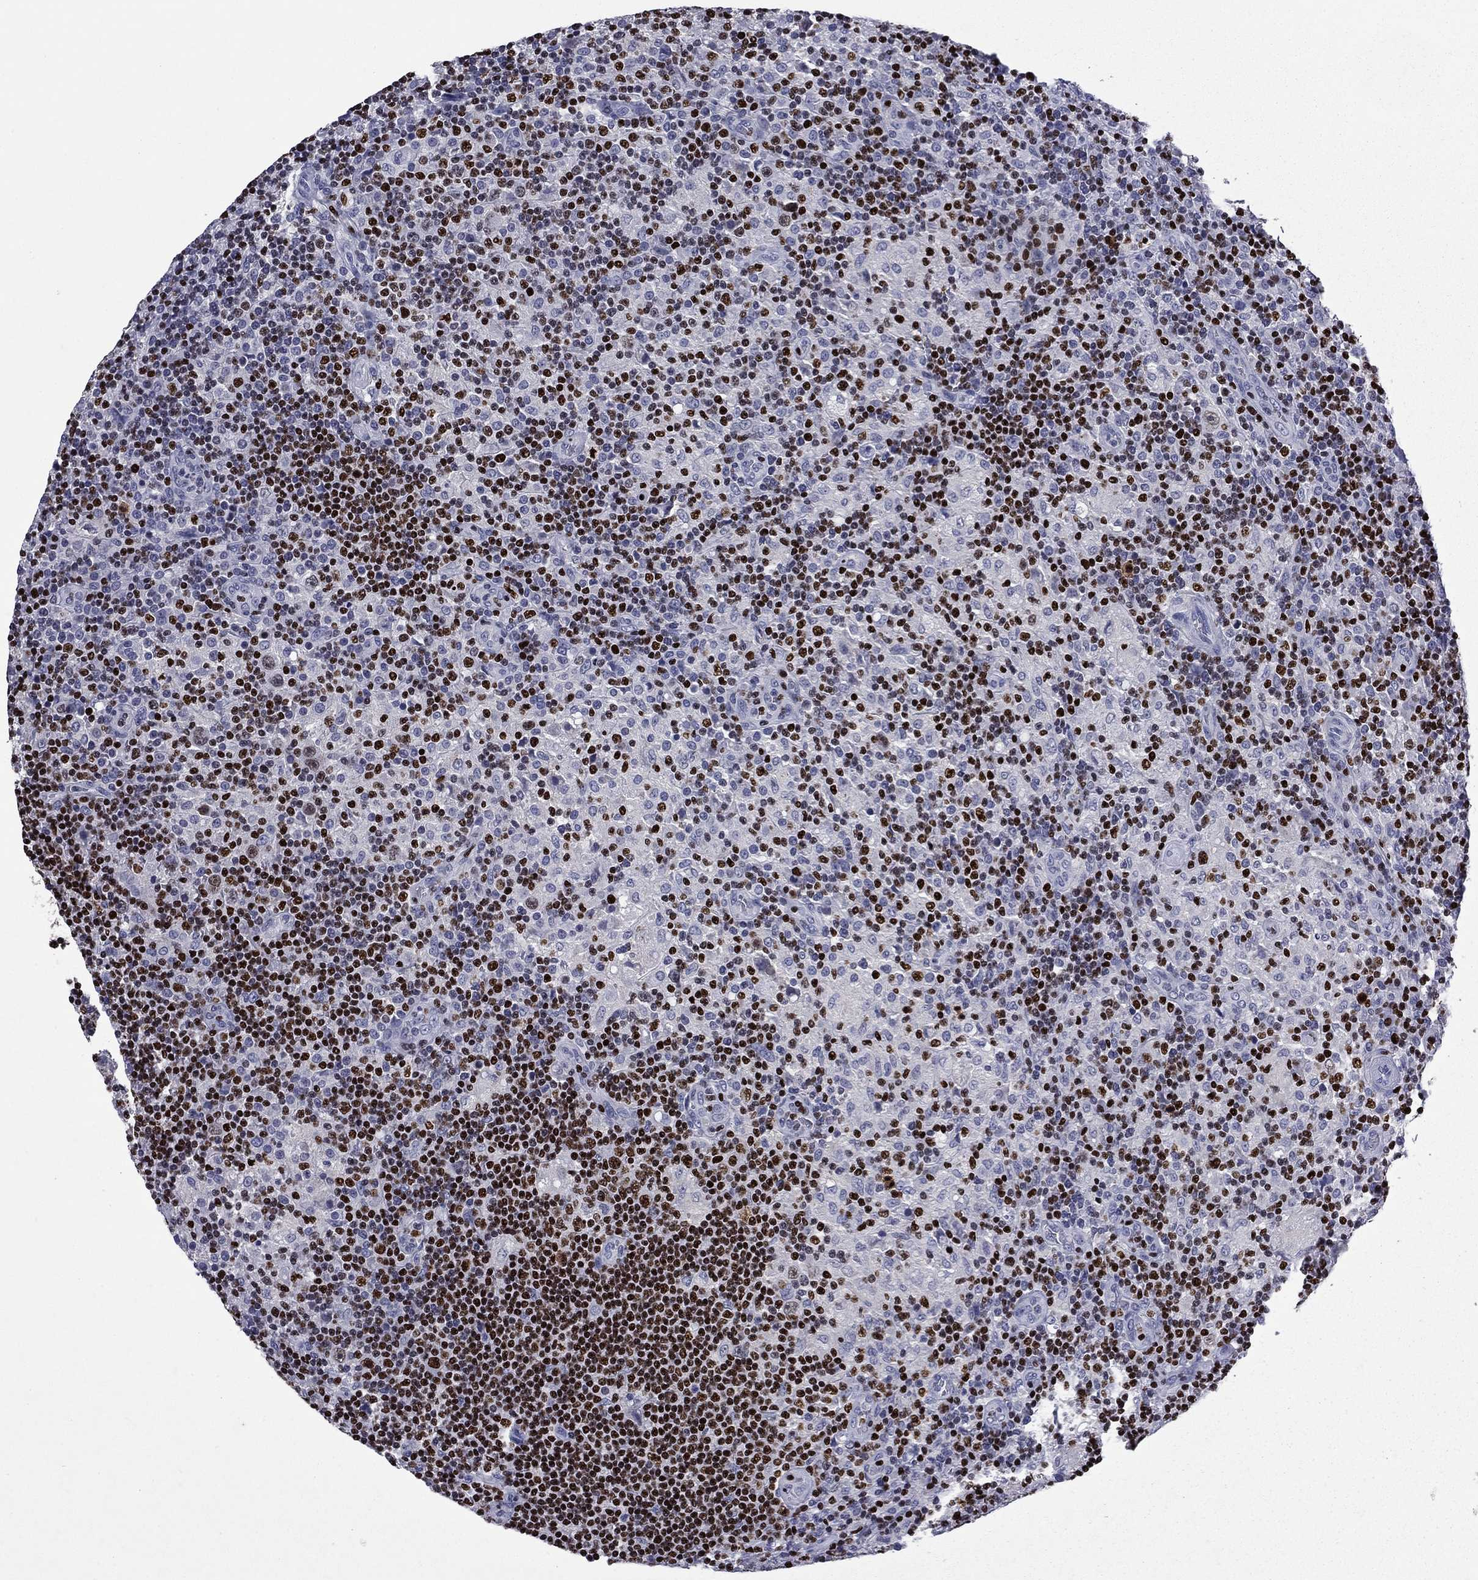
{"staining": {"intensity": "strong", "quantity": "<25%", "location": "nuclear"}, "tissue": "lymphoma", "cell_type": "Tumor cells", "image_type": "cancer", "snomed": [{"axis": "morphology", "description": "Hodgkin's disease, NOS"}, {"axis": "topography", "description": "Lymph node"}], "caption": "An image of Hodgkin's disease stained for a protein exhibits strong nuclear brown staining in tumor cells.", "gene": "IKZF3", "patient": {"sex": "male", "age": 70}}